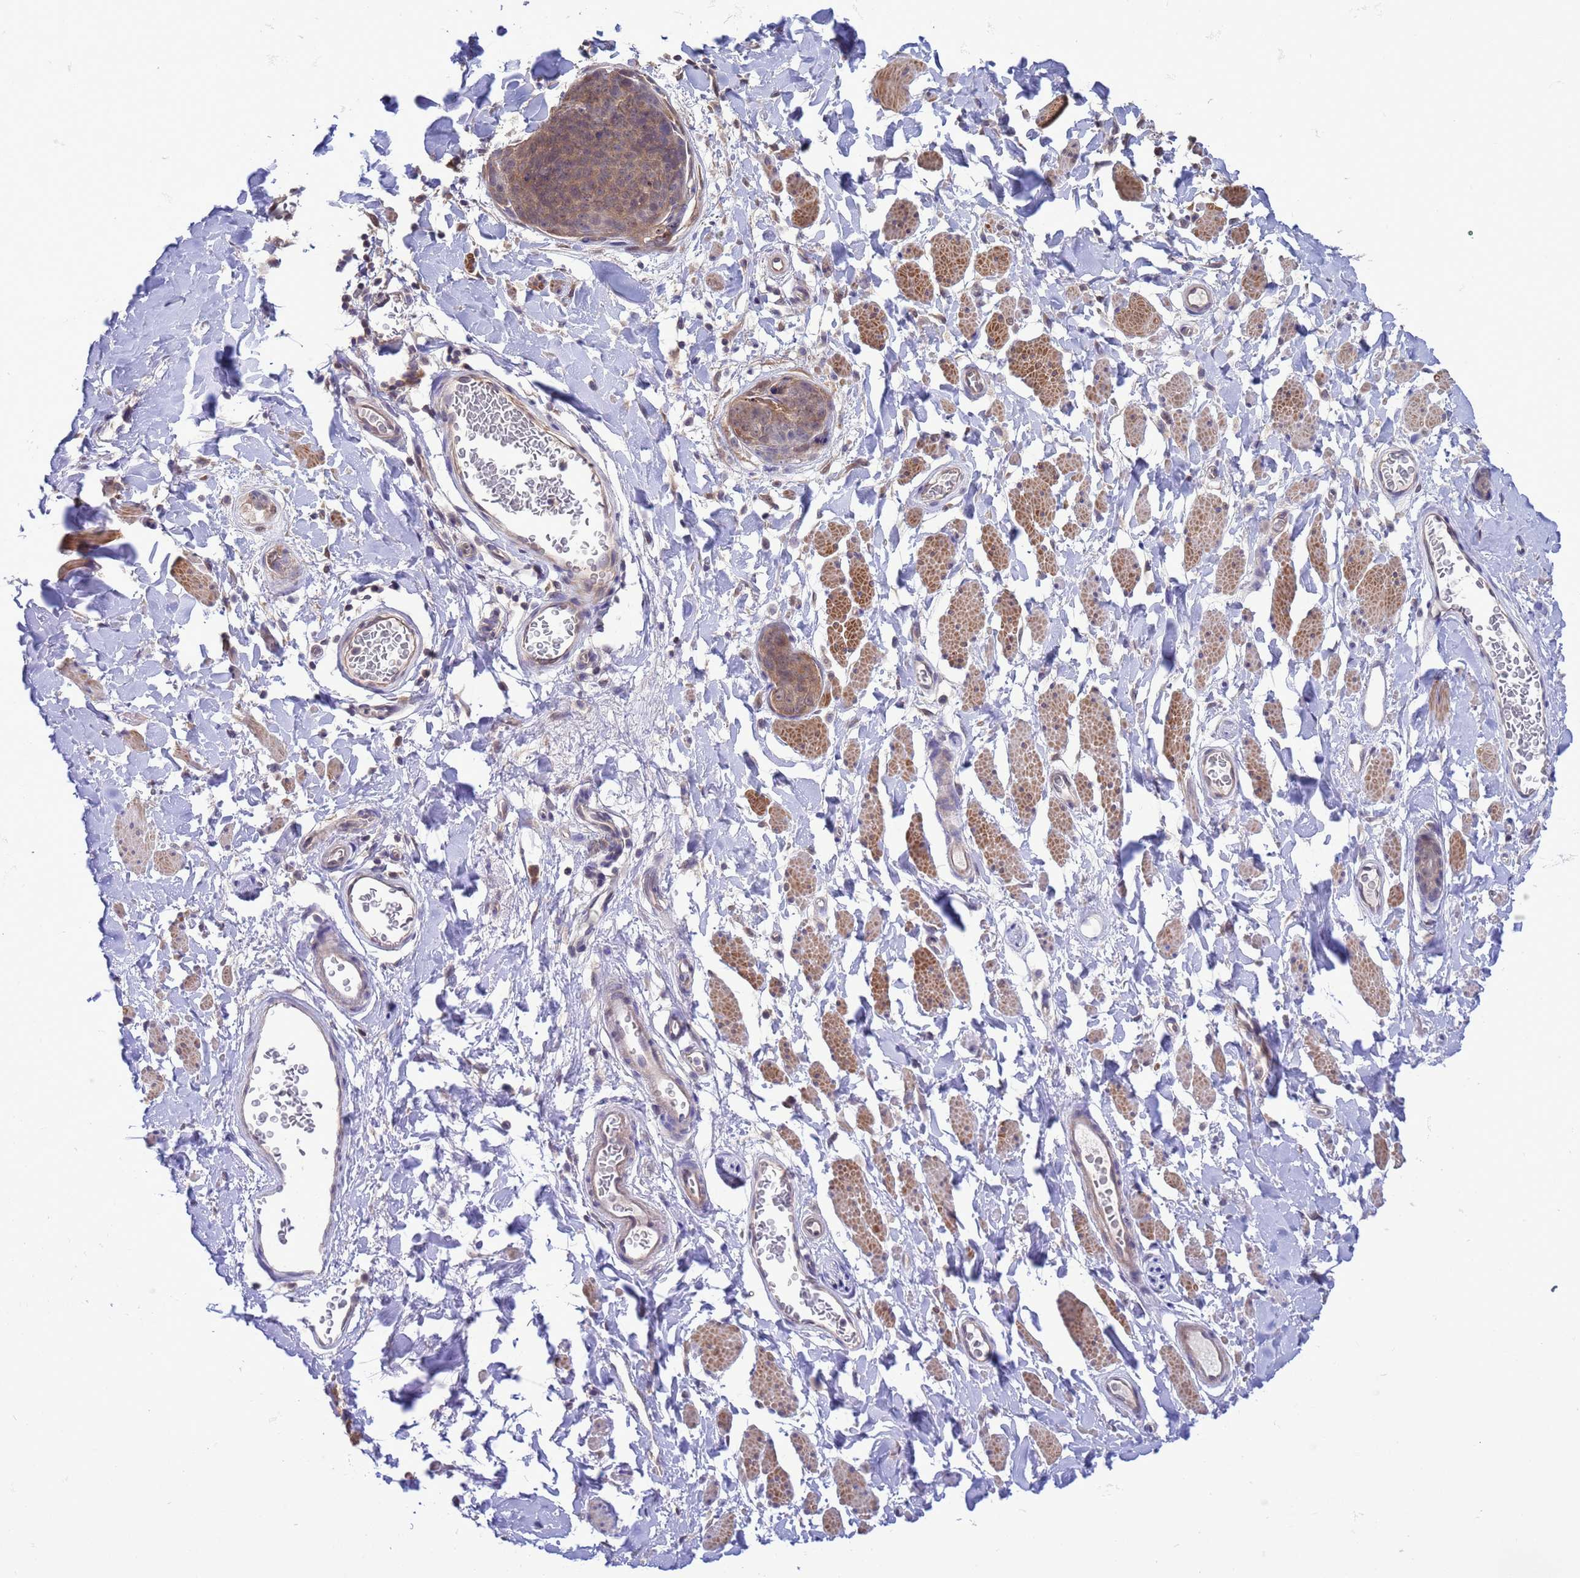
{"staining": {"intensity": "weak", "quantity": "25%-75%", "location": "cytoplasmic/membranous,nuclear"}, "tissue": "skin cancer", "cell_type": "Tumor cells", "image_type": "cancer", "snomed": [{"axis": "morphology", "description": "Squamous cell carcinoma, NOS"}, {"axis": "topography", "description": "Skin"}, {"axis": "topography", "description": "Vulva"}], "caption": "DAB (3,3'-diaminobenzidine) immunohistochemical staining of human skin squamous cell carcinoma shows weak cytoplasmic/membranous and nuclear protein expression in about 25%-75% of tumor cells. The protein is shown in brown color, while the nuclei are stained blue.", "gene": "ZNF461", "patient": {"sex": "female", "age": 85}}